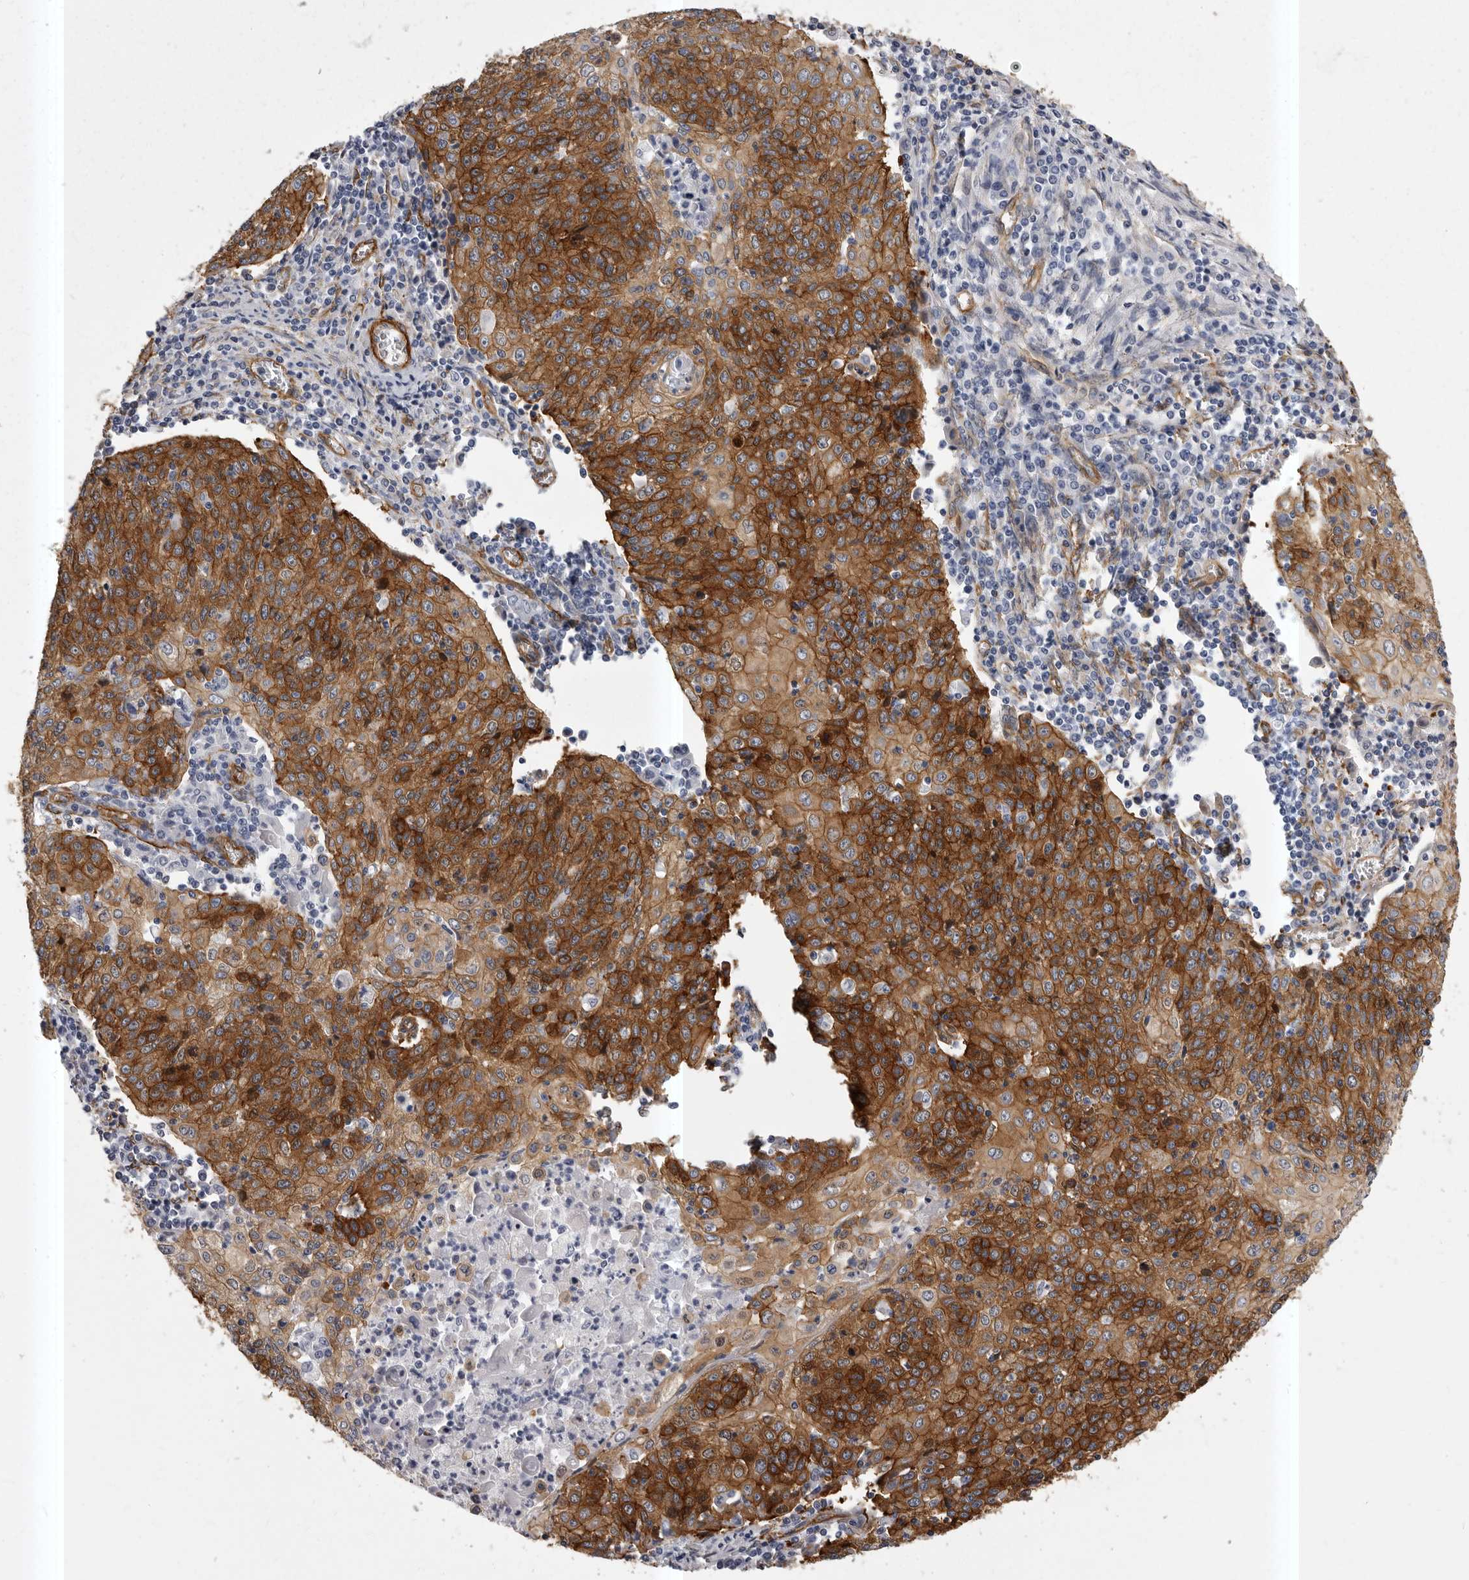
{"staining": {"intensity": "strong", "quantity": ">75%", "location": "cytoplasmic/membranous"}, "tissue": "cervical cancer", "cell_type": "Tumor cells", "image_type": "cancer", "snomed": [{"axis": "morphology", "description": "Squamous cell carcinoma, NOS"}, {"axis": "topography", "description": "Cervix"}], "caption": "Brown immunohistochemical staining in cervical squamous cell carcinoma exhibits strong cytoplasmic/membranous staining in about >75% of tumor cells.", "gene": "ENAH", "patient": {"sex": "female", "age": 48}}